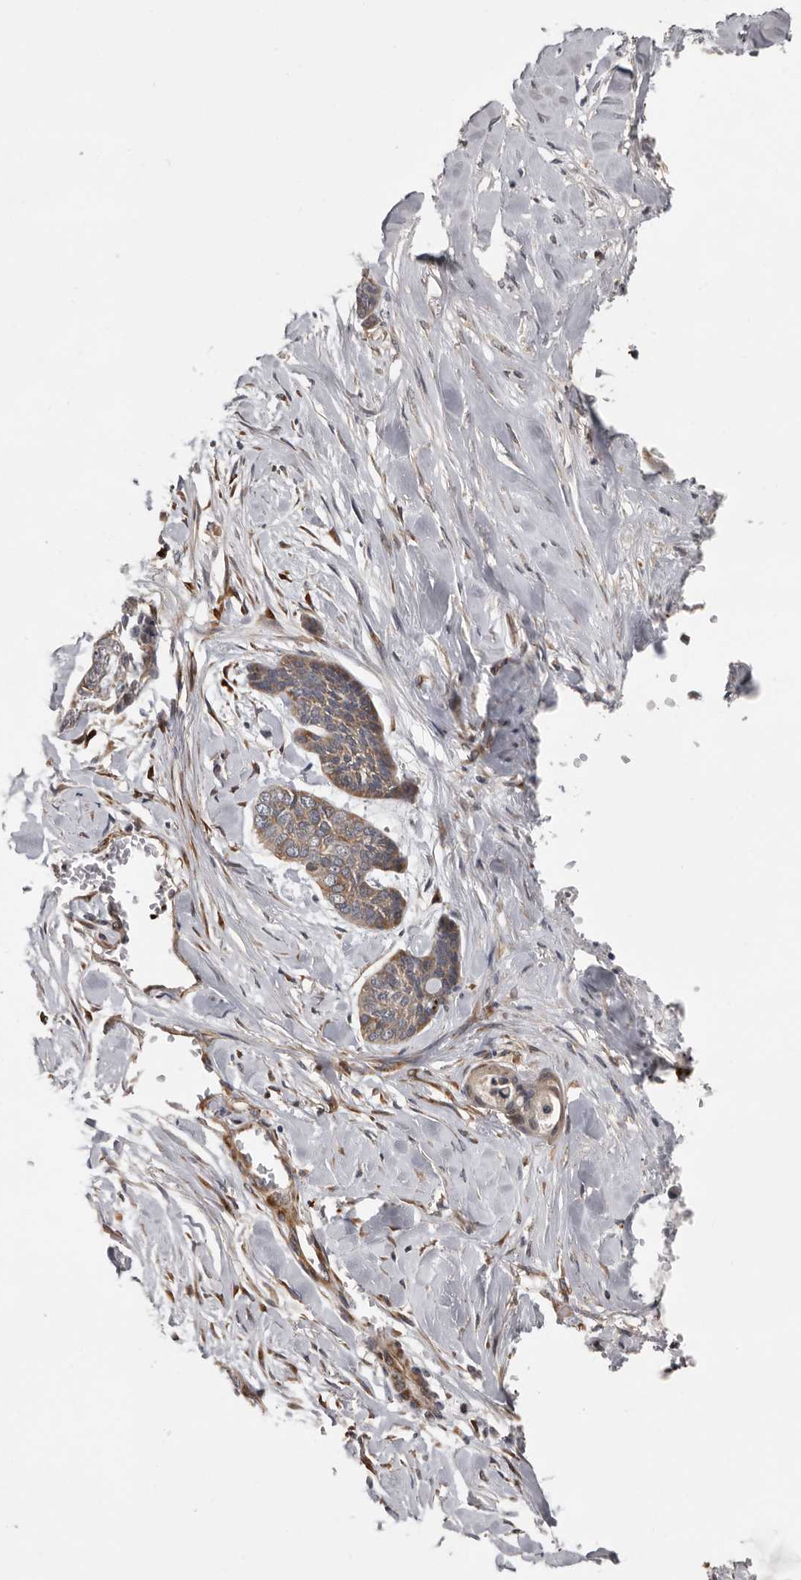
{"staining": {"intensity": "weak", "quantity": "25%-75%", "location": "cytoplasmic/membranous"}, "tissue": "skin cancer", "cell_type": "Tumor cells", "image_type": "cancer", "snomed": [{"axis": "morphology", "description": "Basal cell carcinoma"}, {"axis": "topography", "description": "Skin"}], "caption": "A photomicrograph showing weak cytoplasmic/membranous staining in approximately 25%-75% of tumor cells in basal cell carcinoma (skin), as visualized by brown immunohistochemical staining.", "gene": "MTF1", "patient": {"sex": "female", "age": 64}}